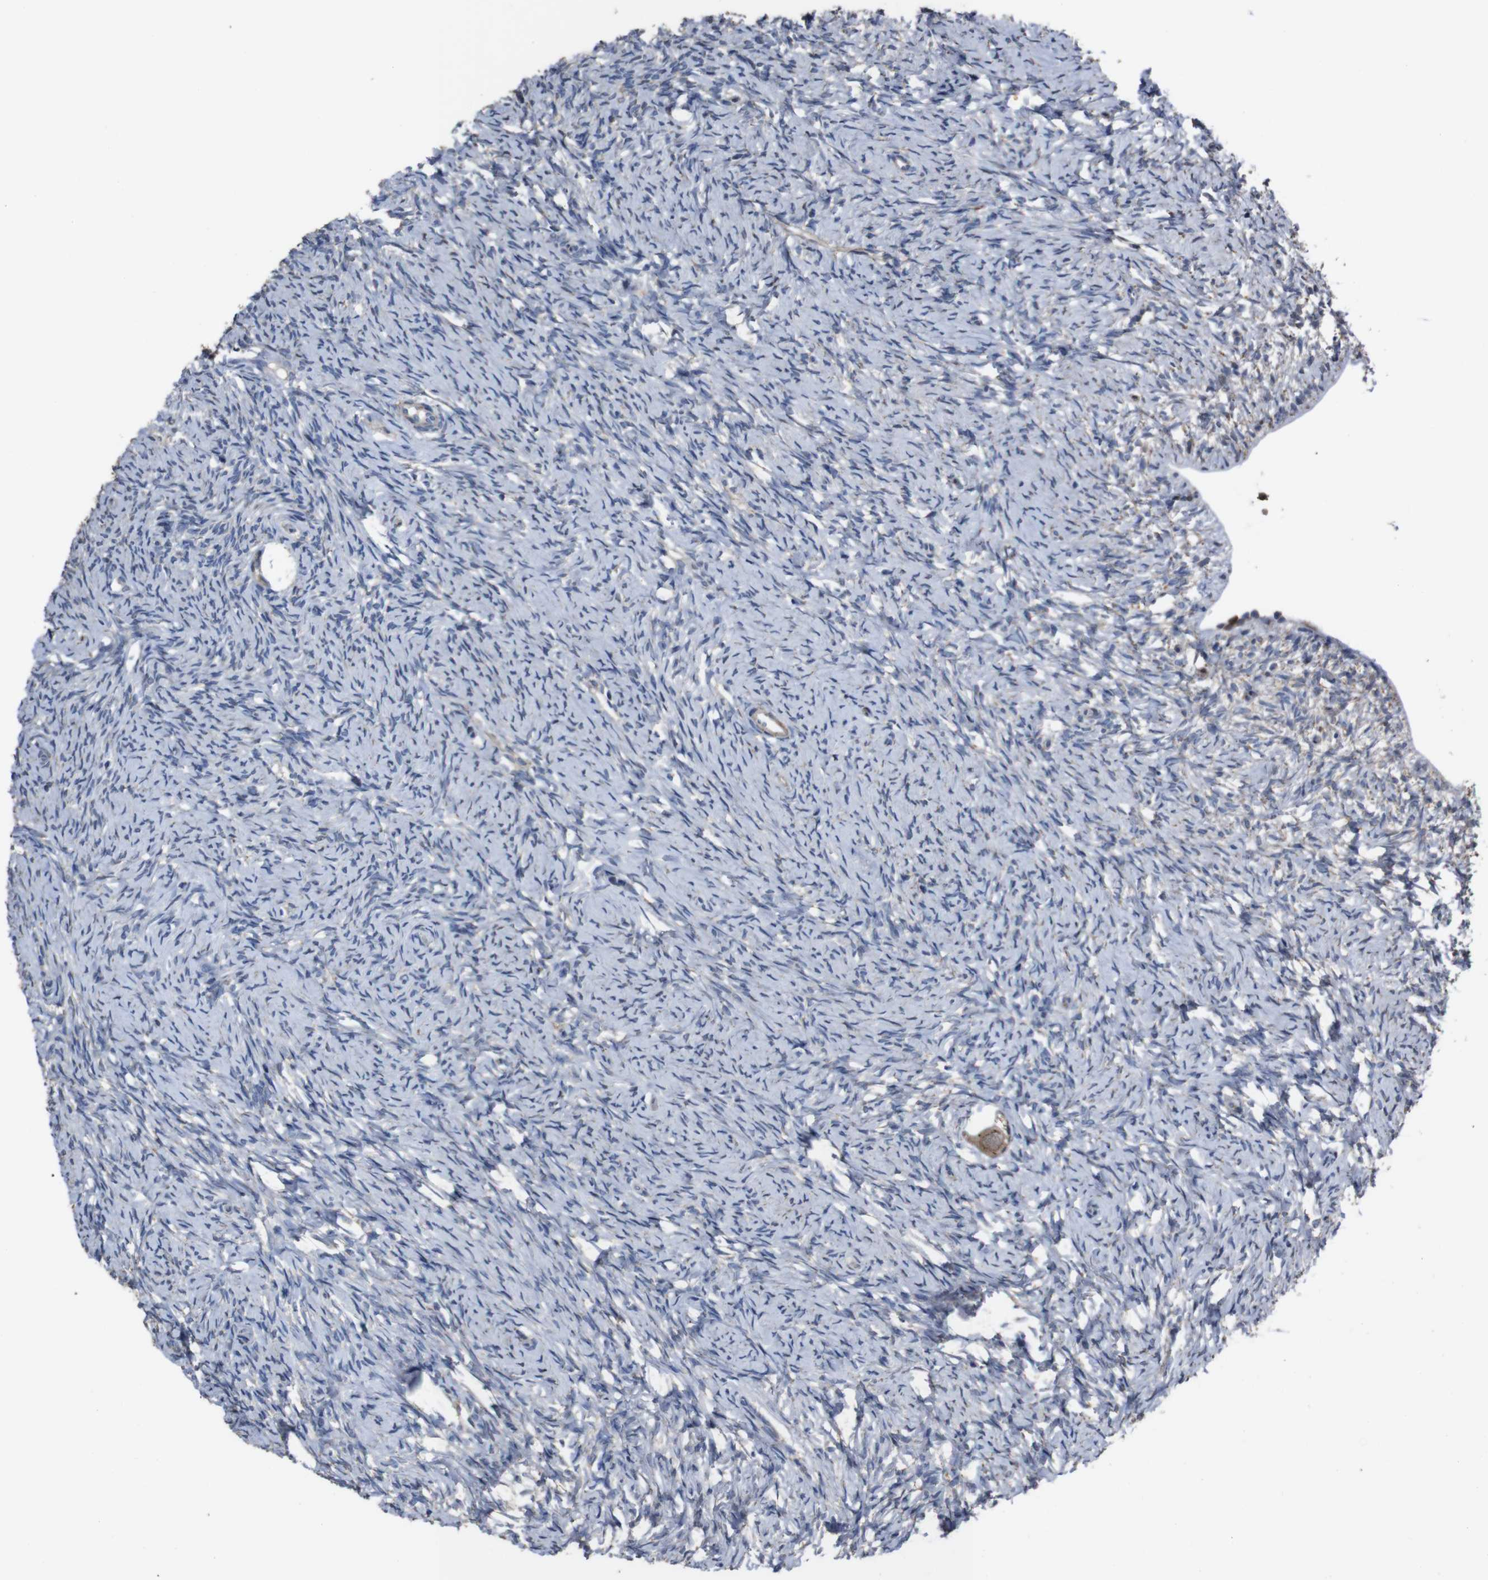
{"staining": {"intensity": "moderate", "quantity": "25%-75%", "location": "cytoplasmic/membranous"}, "tissue": "ovary", "cell_type": "Follicle cells", "image_type": "normal", "snomed": [{"axis": "morphology", "description": "Normal tissue, NOS"}, {"axis": "topography", "description": "Ovary"}], "caption": "This micrograph demonstrates immunohistochemistry (IHC) staining of normal ovary, with medium moderate cytoplasmic/membranous expression in about 25%-75% of follicle cells.", "gene": "SNN", "patient": {"sex": "female", "age": 33}}